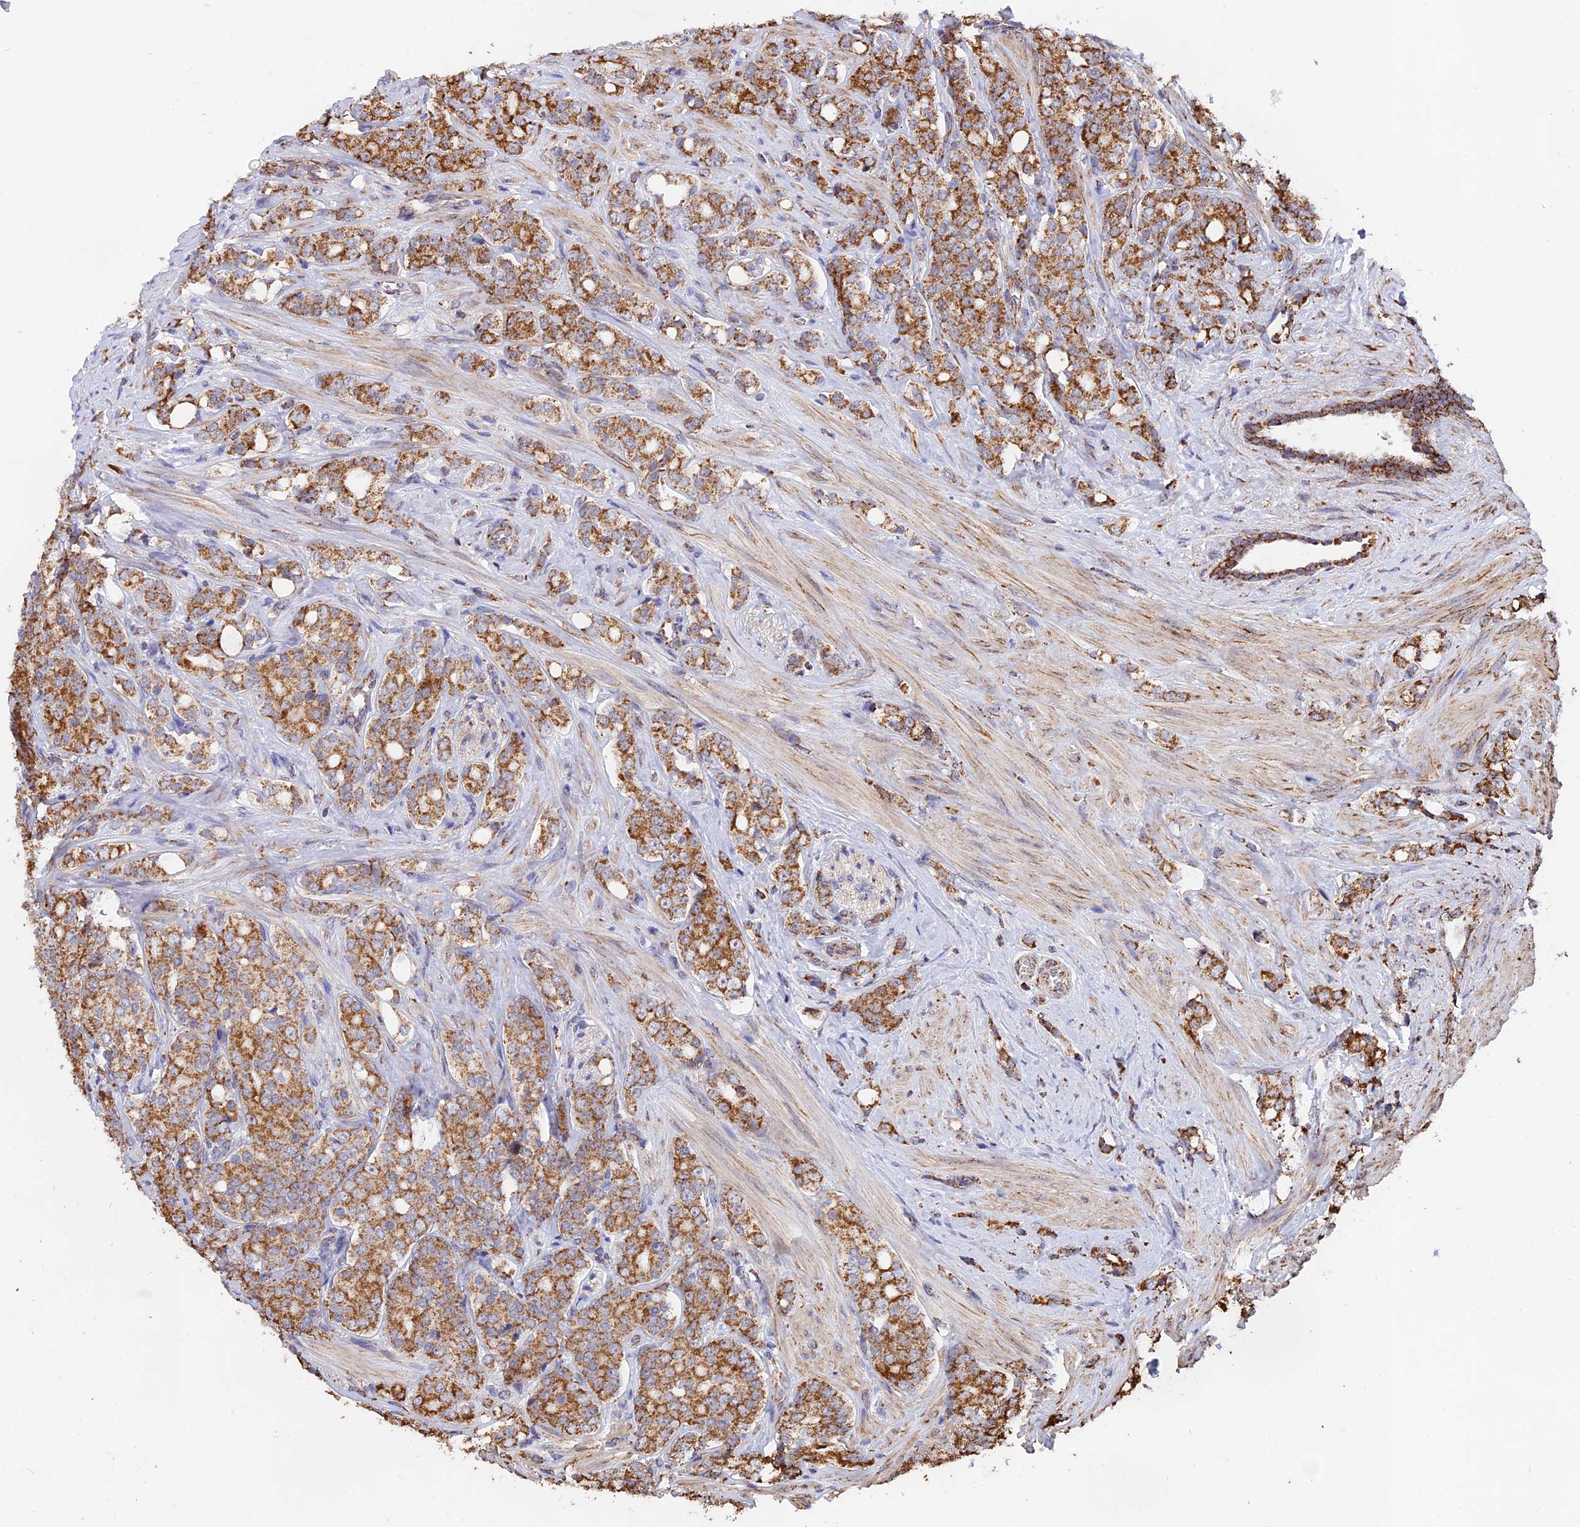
{"staining": {"intensity": "moderate", "quantity": ">75%", "location": "cytoplasmic/membranous"}, "tissue": "prostate cancer", "cell_type": "Tumor cells", "image_type": "cancer", "snomed": [{"axis": "morphology", "description": "Adenocarcinoma, High grade"}, {"axis": "topography", "description": "Prostate"}], "caption": "Human prostate adenocarcinoma (high-grade) stained for a protein (brown) exhibits moderate cytoplasmic/membranous positive positivity in about >75% of tumor cells.", "gene": "CDC16", "patient": {"sex": "male", "age": 62}}